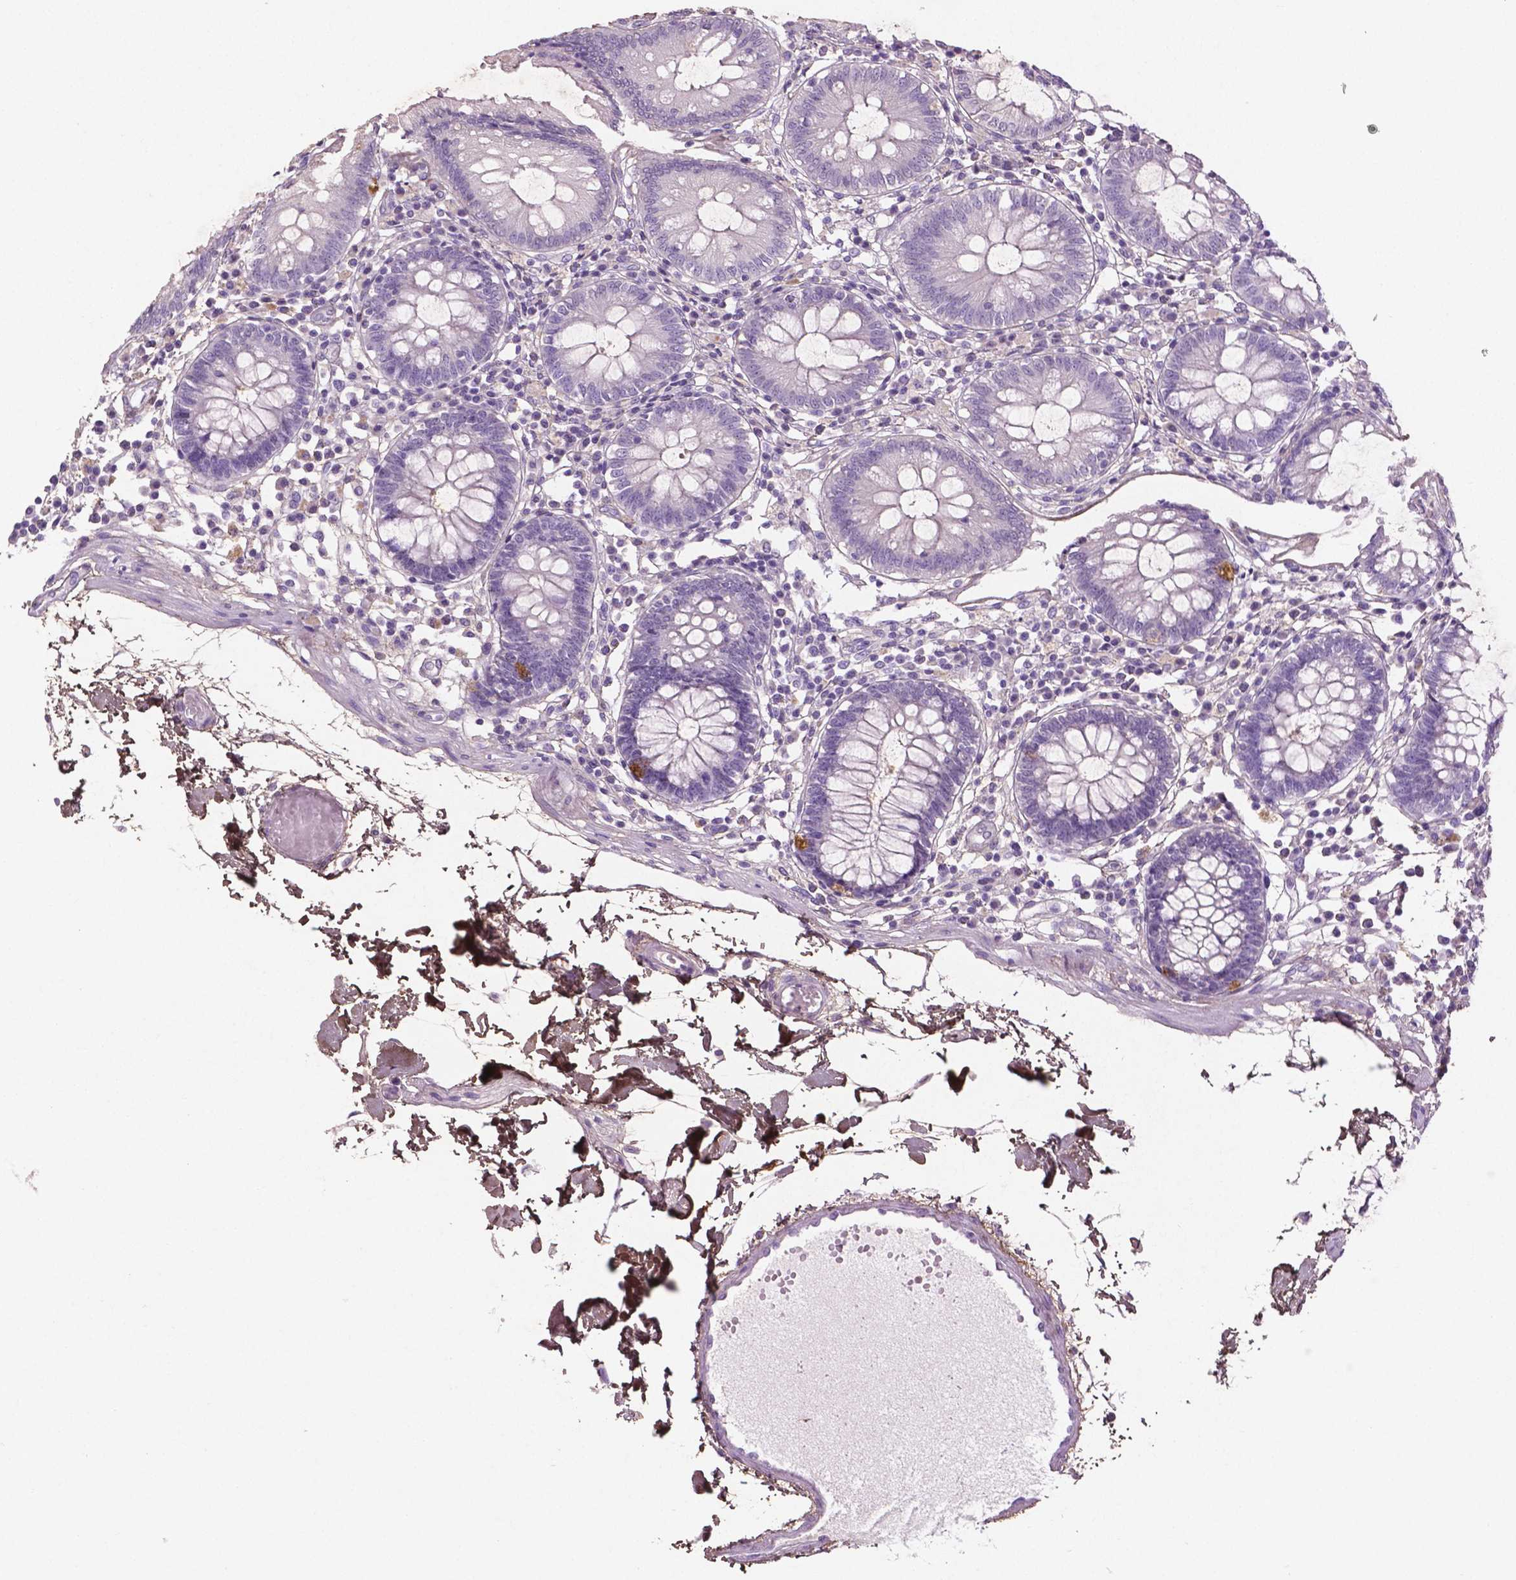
{"staining": {"intensity": "negative", "quantity": "none", "location": "none"}, "tissue": "colon", "cell_type": "Endothelial cells", "image_type": "normal", "snomed": [{"axis": "morphology", "description": "Normal tissue, NOS"}, {"axis": "morphology", "description": "Adenocarcinoma, NOS"}, {"axis": "topography", "description": "Colon"}], "caption": "Endothelial cells show no significant positivity in normal colon.", "gene": "DLG2", "patient": {"sex": "male", "age": 83}}